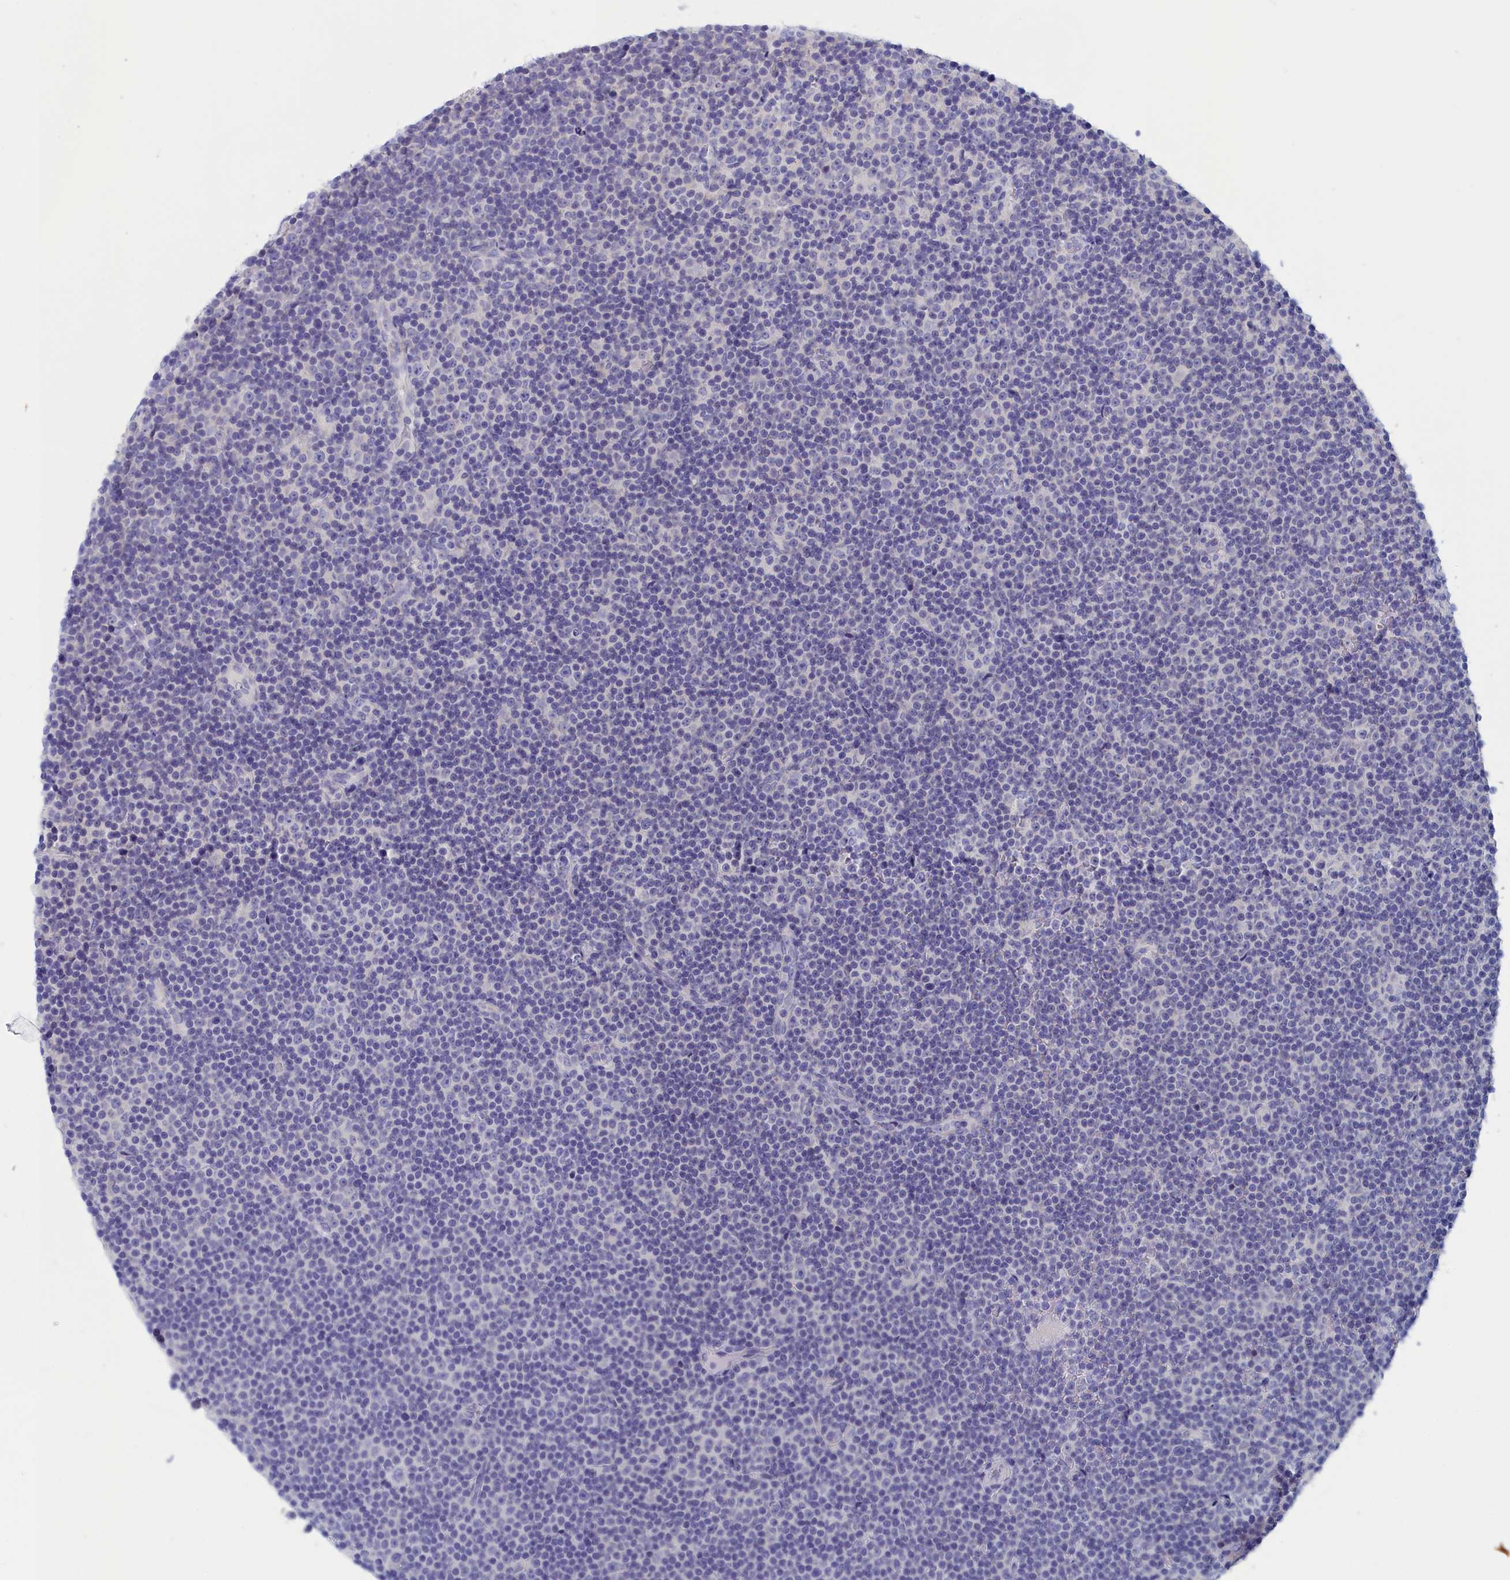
{"staining": {"intensity": "negative", "quantity": "none", "location": "none"}, "tissue": "lymphoma", "cell_type": "Tumor cells", "image_type": "cancer", "snomed": [{"axis": "morphology", "description": "Malignant lymphoma, non-Hodgkin's type, Low grade"}, {"axis": "topography", "description": "Lymph node"}], "caption": "Tumor cells are negative for protein expression in human malignant lymphoma, non-Hodgkin's type (low-grade).", "gene": "ANKRD2", "patient": {"sex": "female", "age": 67}}